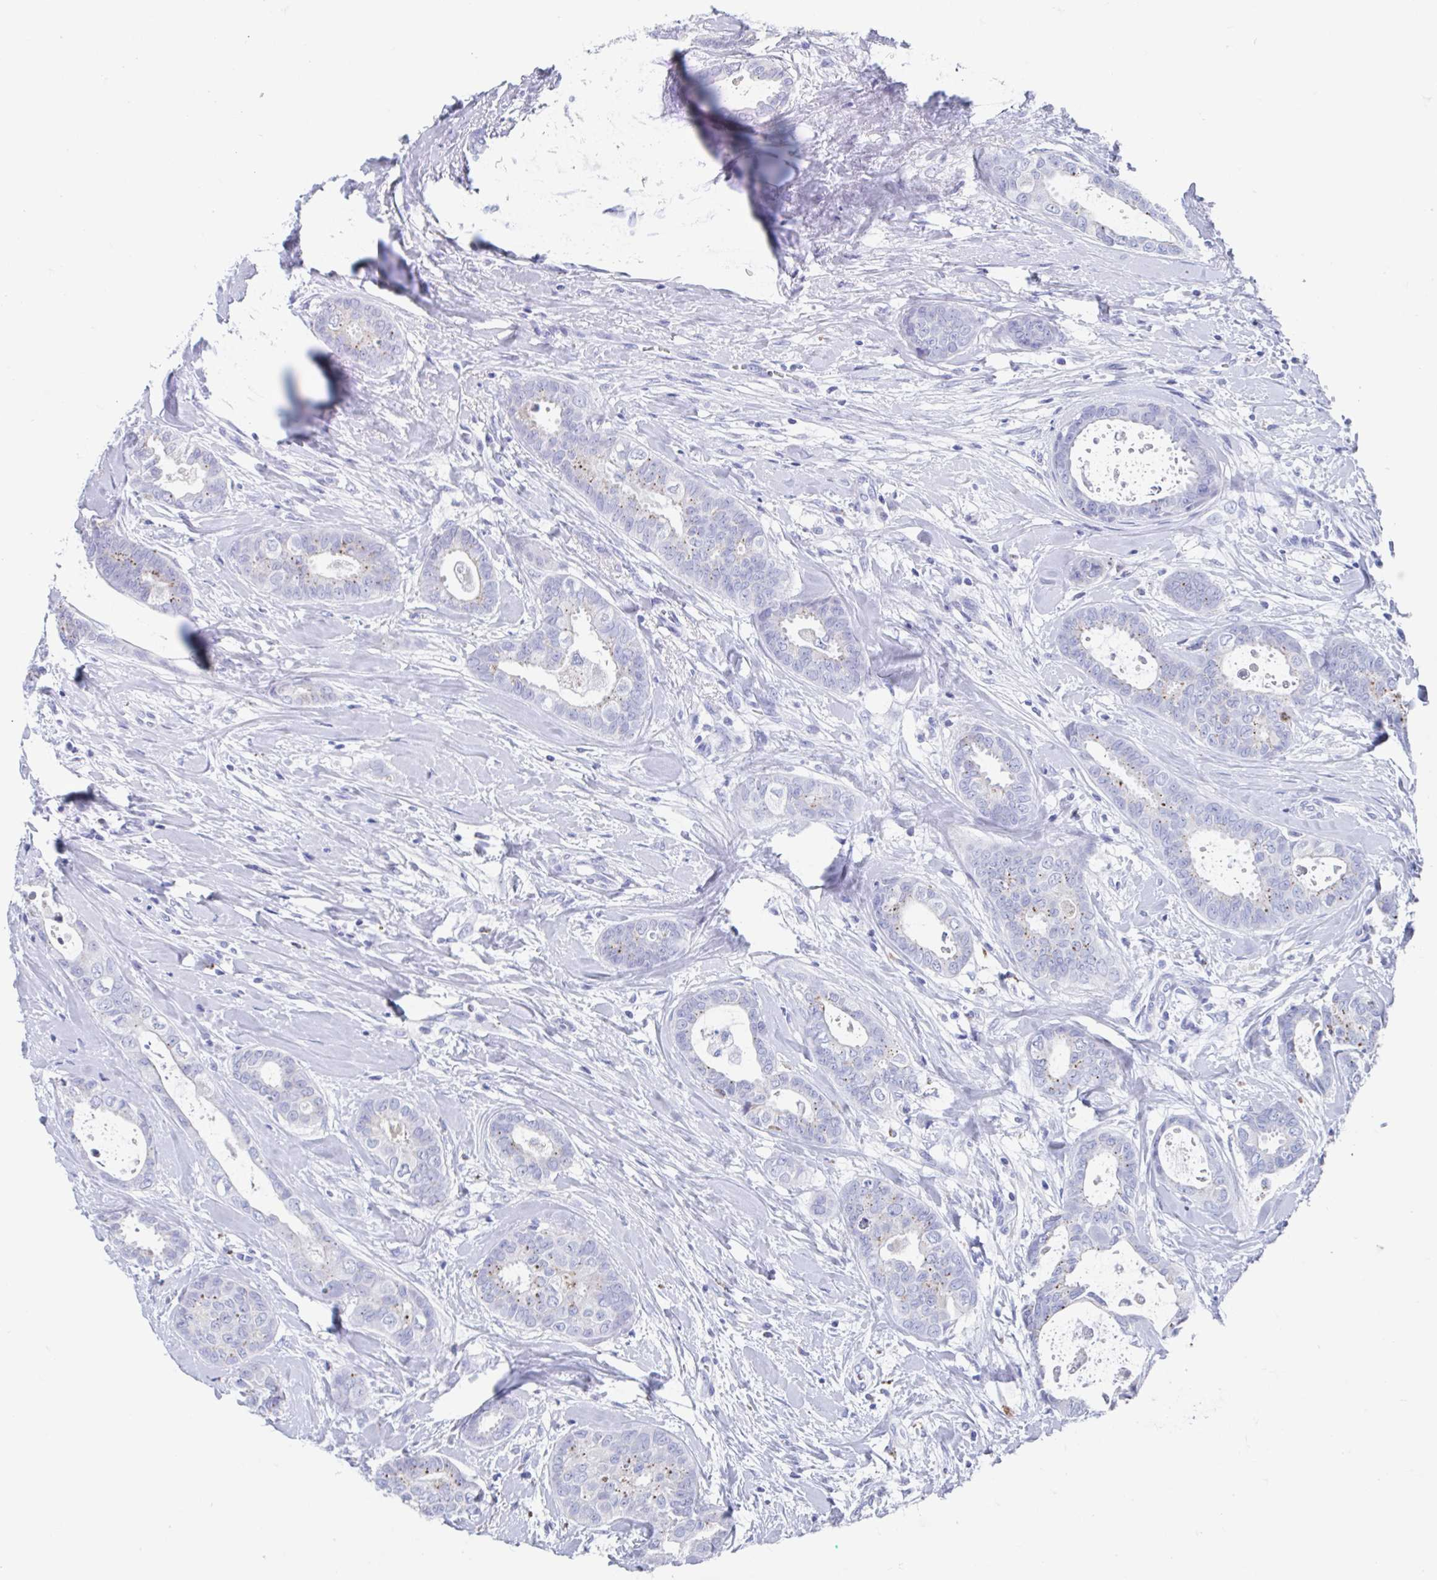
{"staining": {"intensity": "moderate", "quantity": "<25%", "location": "cytoplasmic/membranous"}, "tissue": "breast cancer", "cell_type": "Tumor cells", "image_type": "cancer", "snomed": [{"axis": "morphology", "description": "Duct carcinoma"}, {"axis": "topography", "description": "Breast"}], "caption": "Breast cancer was stained to show a protein in brown. There is low levels of moderate cytoplasmic/membranous positivity in approximately <25% of tumor cells. (brown staining indicates protein expression, while blue staining denotes nuclei).", "gene": "SHCBP1L", "patient": {"sex": "female", "age": 45}}